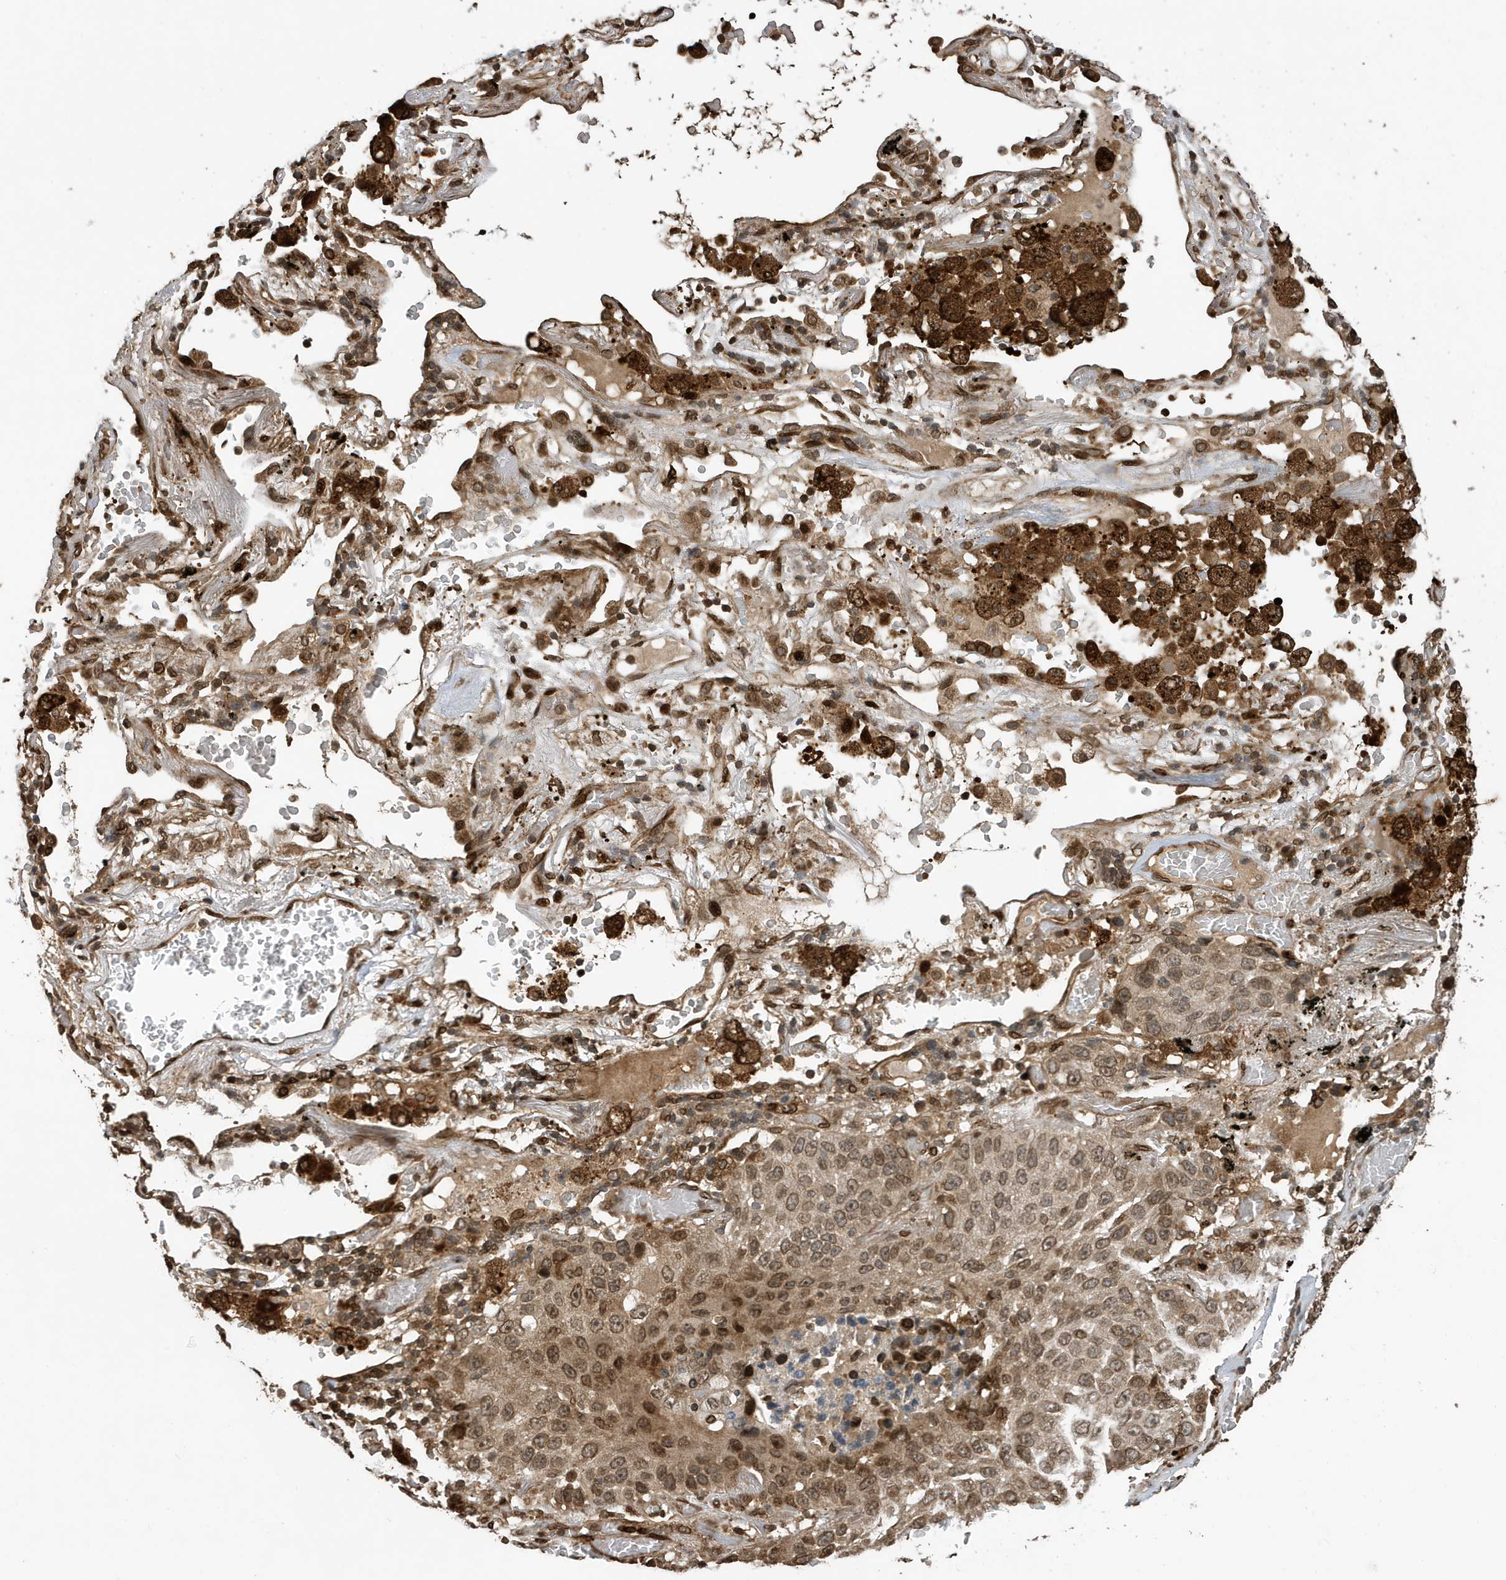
{"staining": {"intensity": "moderate", "quantity": ">75%", "location": "cytoplasmic/membranous,nuclear"}, "tissue": "lung cancer", "cell_type": "Tumor cells", "image_type": "cancer", "snomed": [{"axis": "morphology", "description": "Squamous cell carcinoma, NOS"}, {"axis": "topography", "description": "Lung"}], "caption": "This histopathology image exhibits immunohistochemistry (IHC) staining of human lung squamous cell carcinoma, with medium moderate cytoplasmic/membranous and nuclear staining in approximately >75% of tumor cells.", "gene": "DUSP18", "patient": {"sex": "male", "age": 57}}